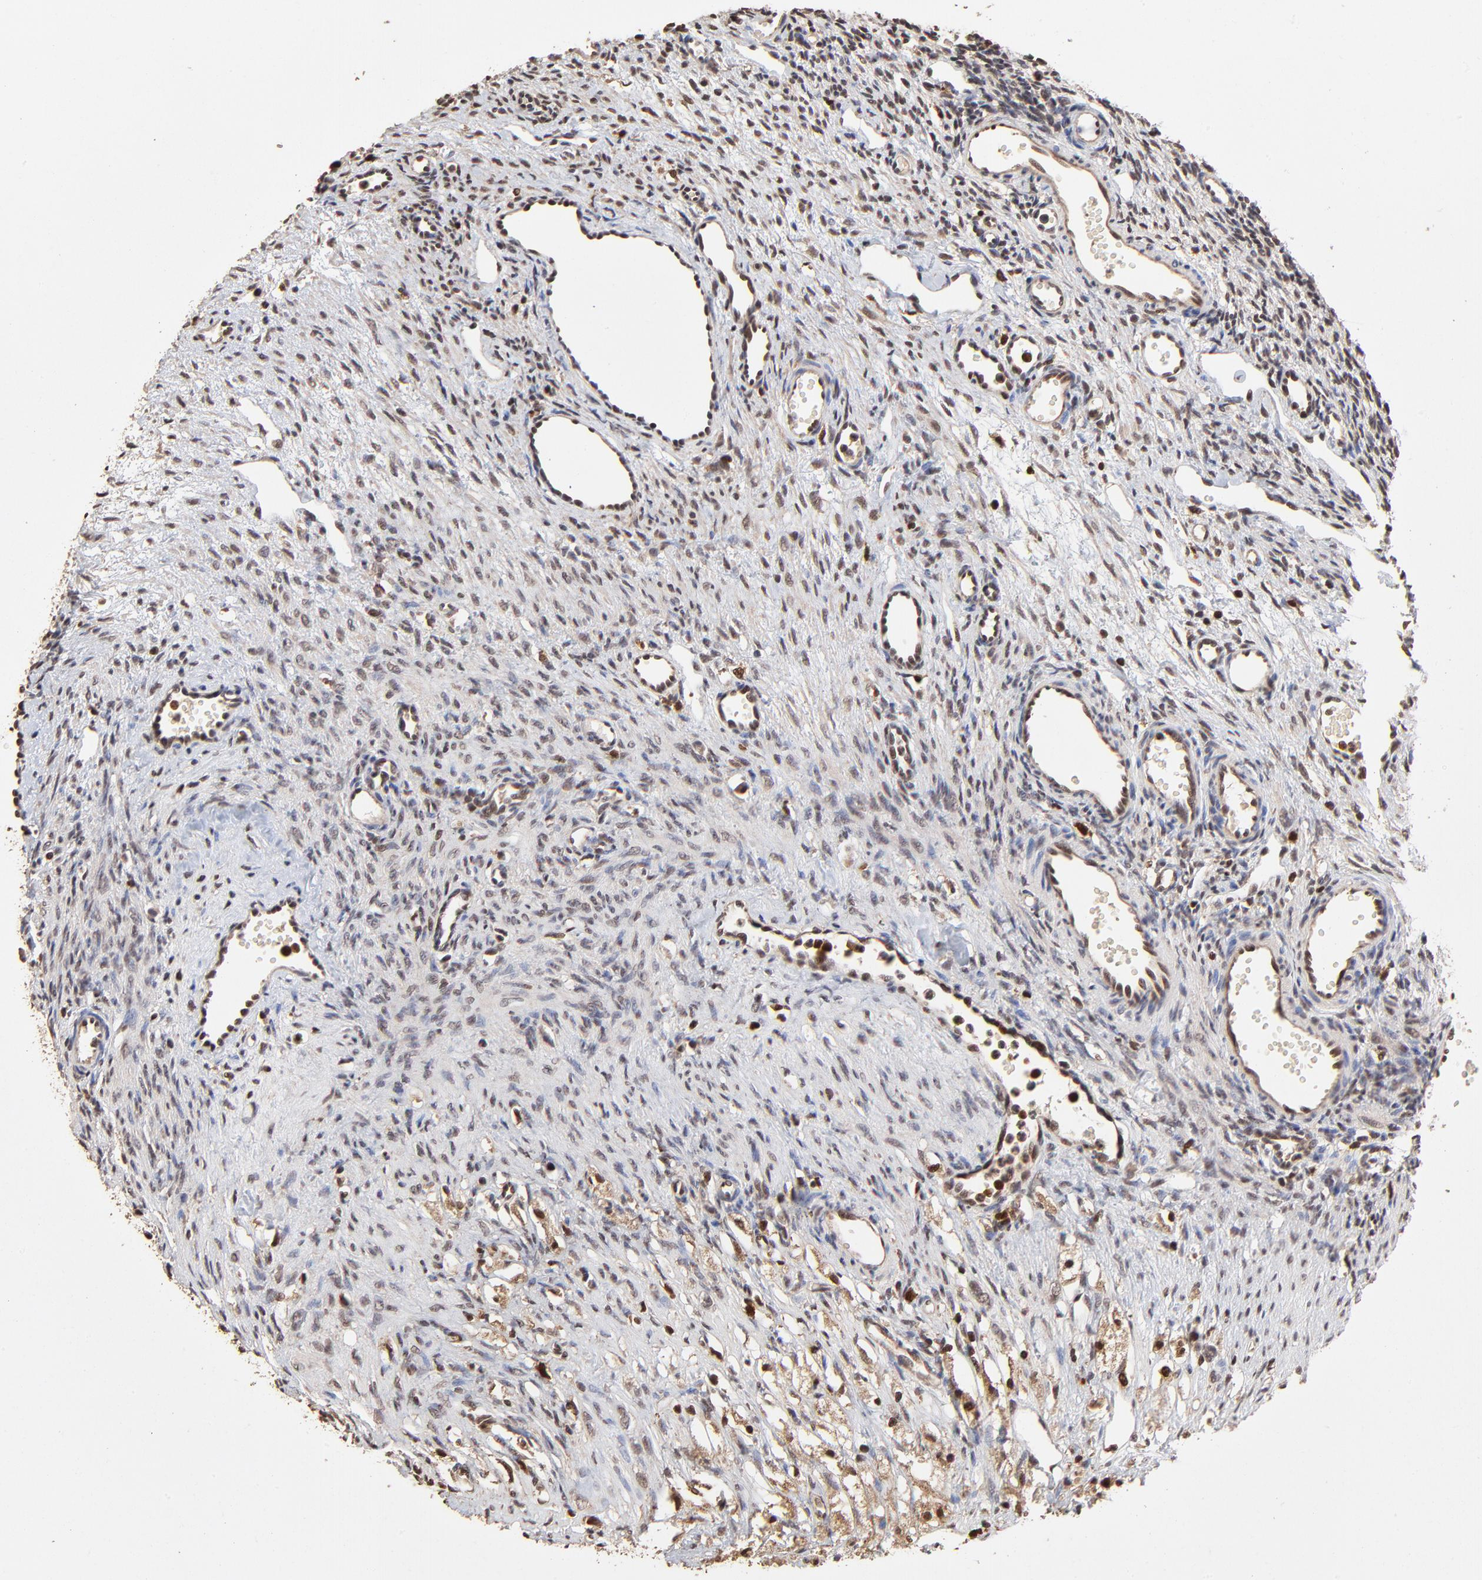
{"staining": {"intensity": "moderate", "quantity": ">75%", "location": "nuclear"}, "tissue": "ovary", "cell_type": "Follicle cells", "image_type": "normal", "snomed": [{"axis": "morphology", "description": "Normal tissue, NOS"}, {"axis": "topography", "description": "Ovary"}], "caption": "Moderate nuclear expression for a protein is appreciated in about >75% of follicle cells of unremarkable ovary using immunohistochemistry (IHC).", "gene": "CASP1", "patient": {"sex": "female", "age": 33}}